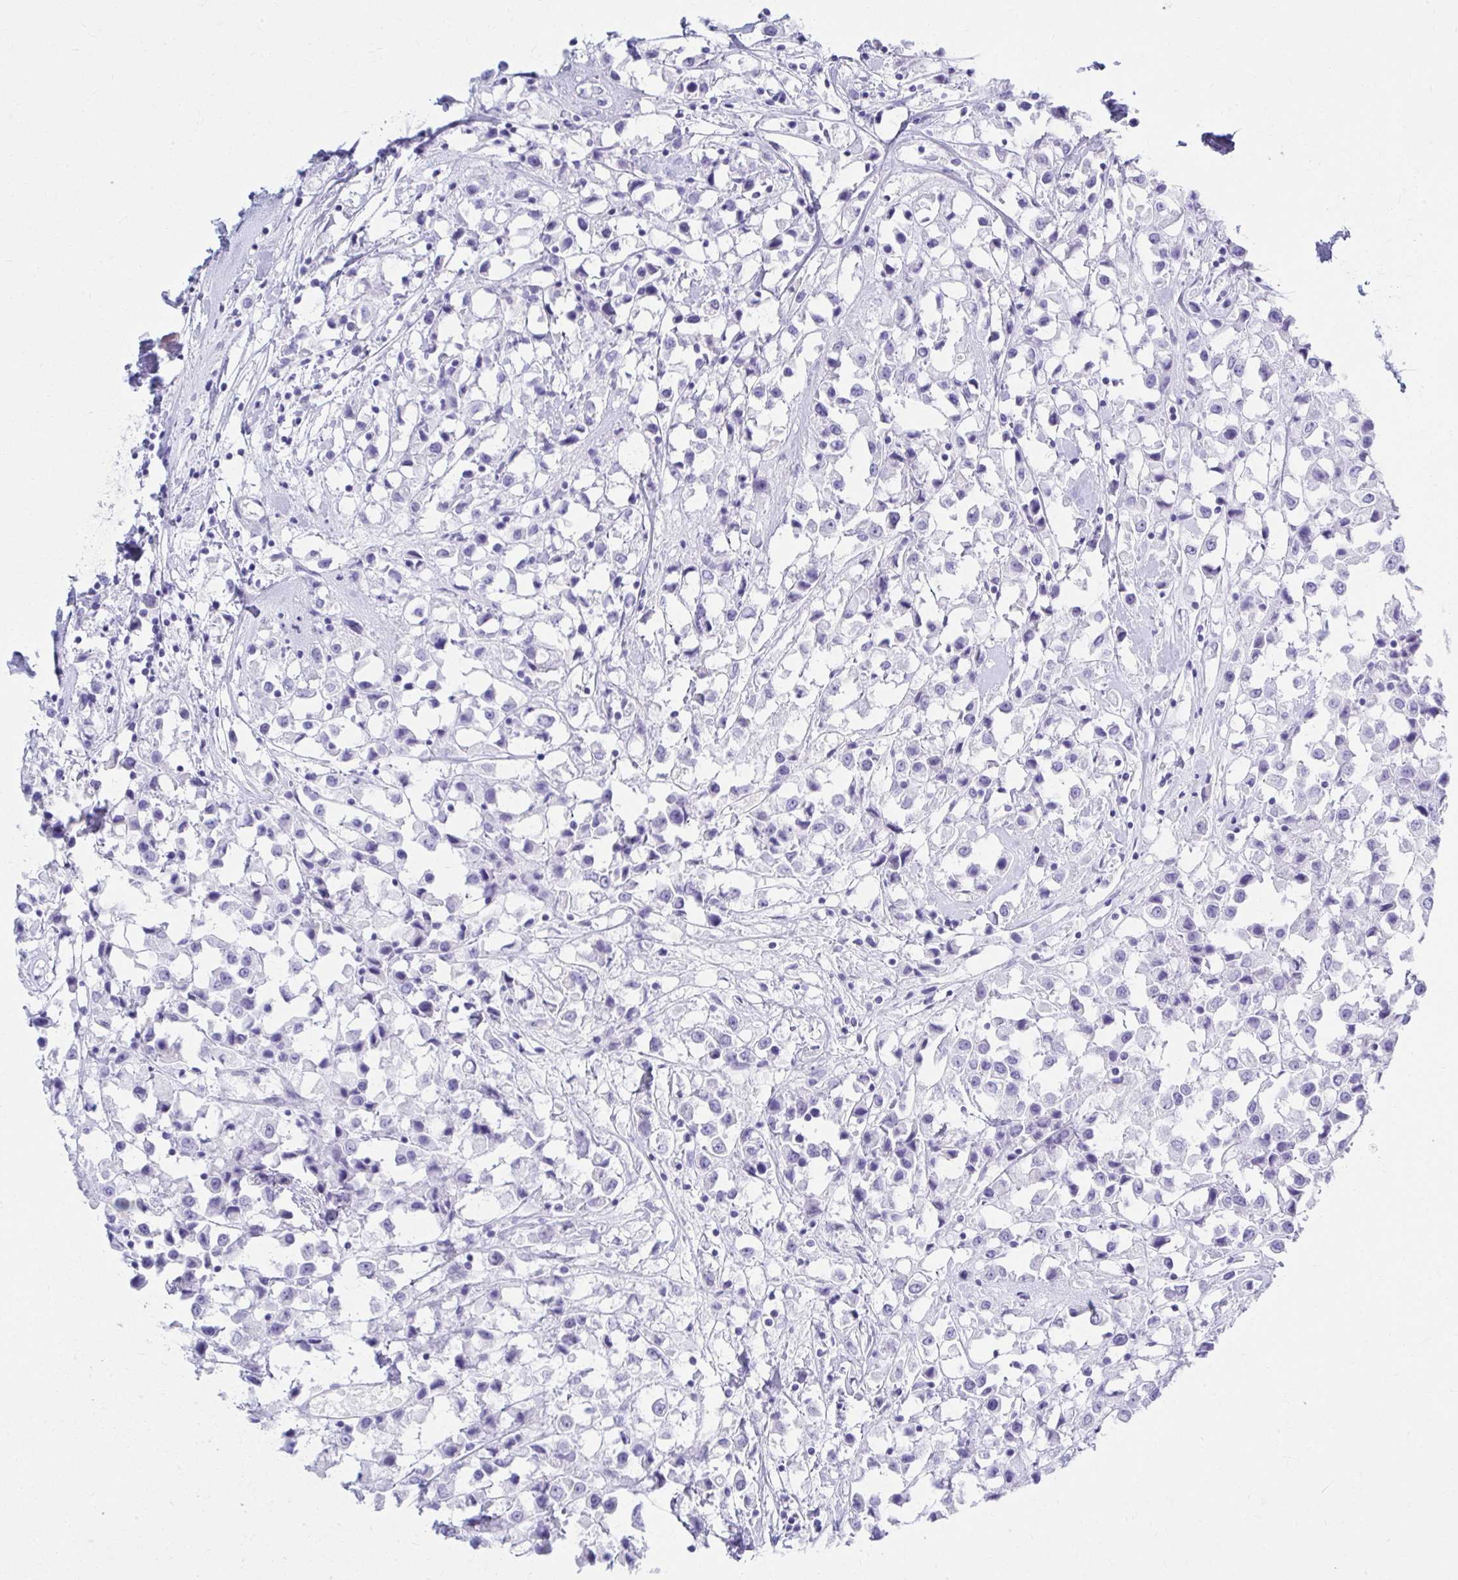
{"staining": {"intensity": "negative", "quantity": "none", "location": "none"}, "tissue": "breast cancer", "cell_type": "Tumor cells", "image_type": "cancer", "snomed": [{"axis": "morphology", "description": "Duct carcinoma"}, {"axis": "topography", "description": "Breast"}], "caption": "Immunohistochemistry of breast invasive ductal carcinoma exhibits no staining in tumor cells.", "gene": "ATP4B", "patient": {"sex": "female", "age": 61}}